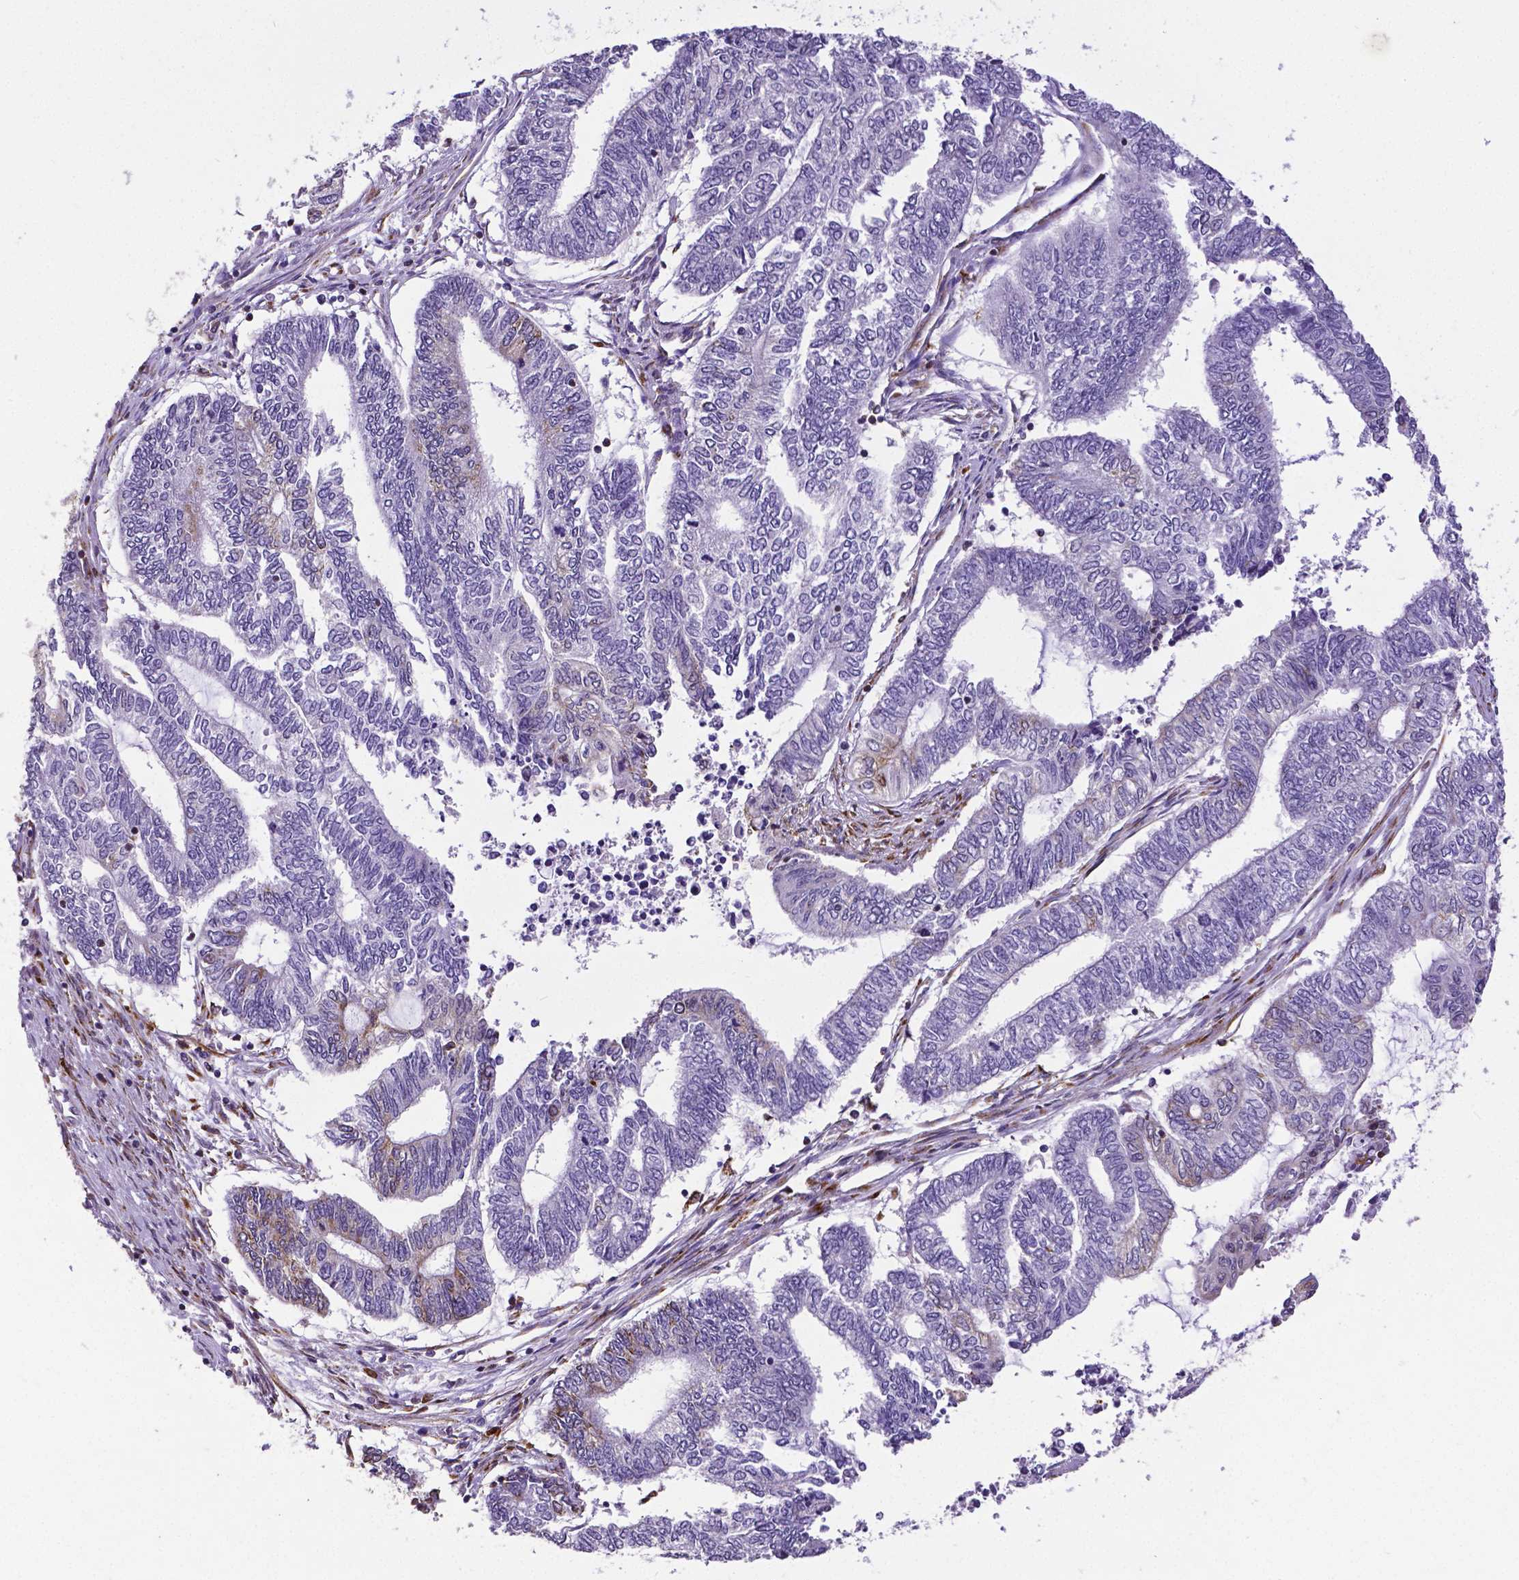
{"staining": {"intensity": "weak", "quantity": "<25%", "location": "cytoplasmic/membranous"}, "tissue": "endometrial cancer", "cell_type": "Tumor cells", "image_type": "cancer", "snomed": [{"axis": "morphology", "description": "Adenocarcinoma, NOS"}, {"axis": "topography", "description": "Uterus"}, {"axis": "topography", "description": "Endometrium"}], "caption": "Image shows no protein staining in tumor cells of adenocarcinoma (endometrial) tissue. (Immunohistochemistry, brightfield microscopy, high magnification).", "gene": "MTDH", "patient": {"sex": "female", "age": 70}}